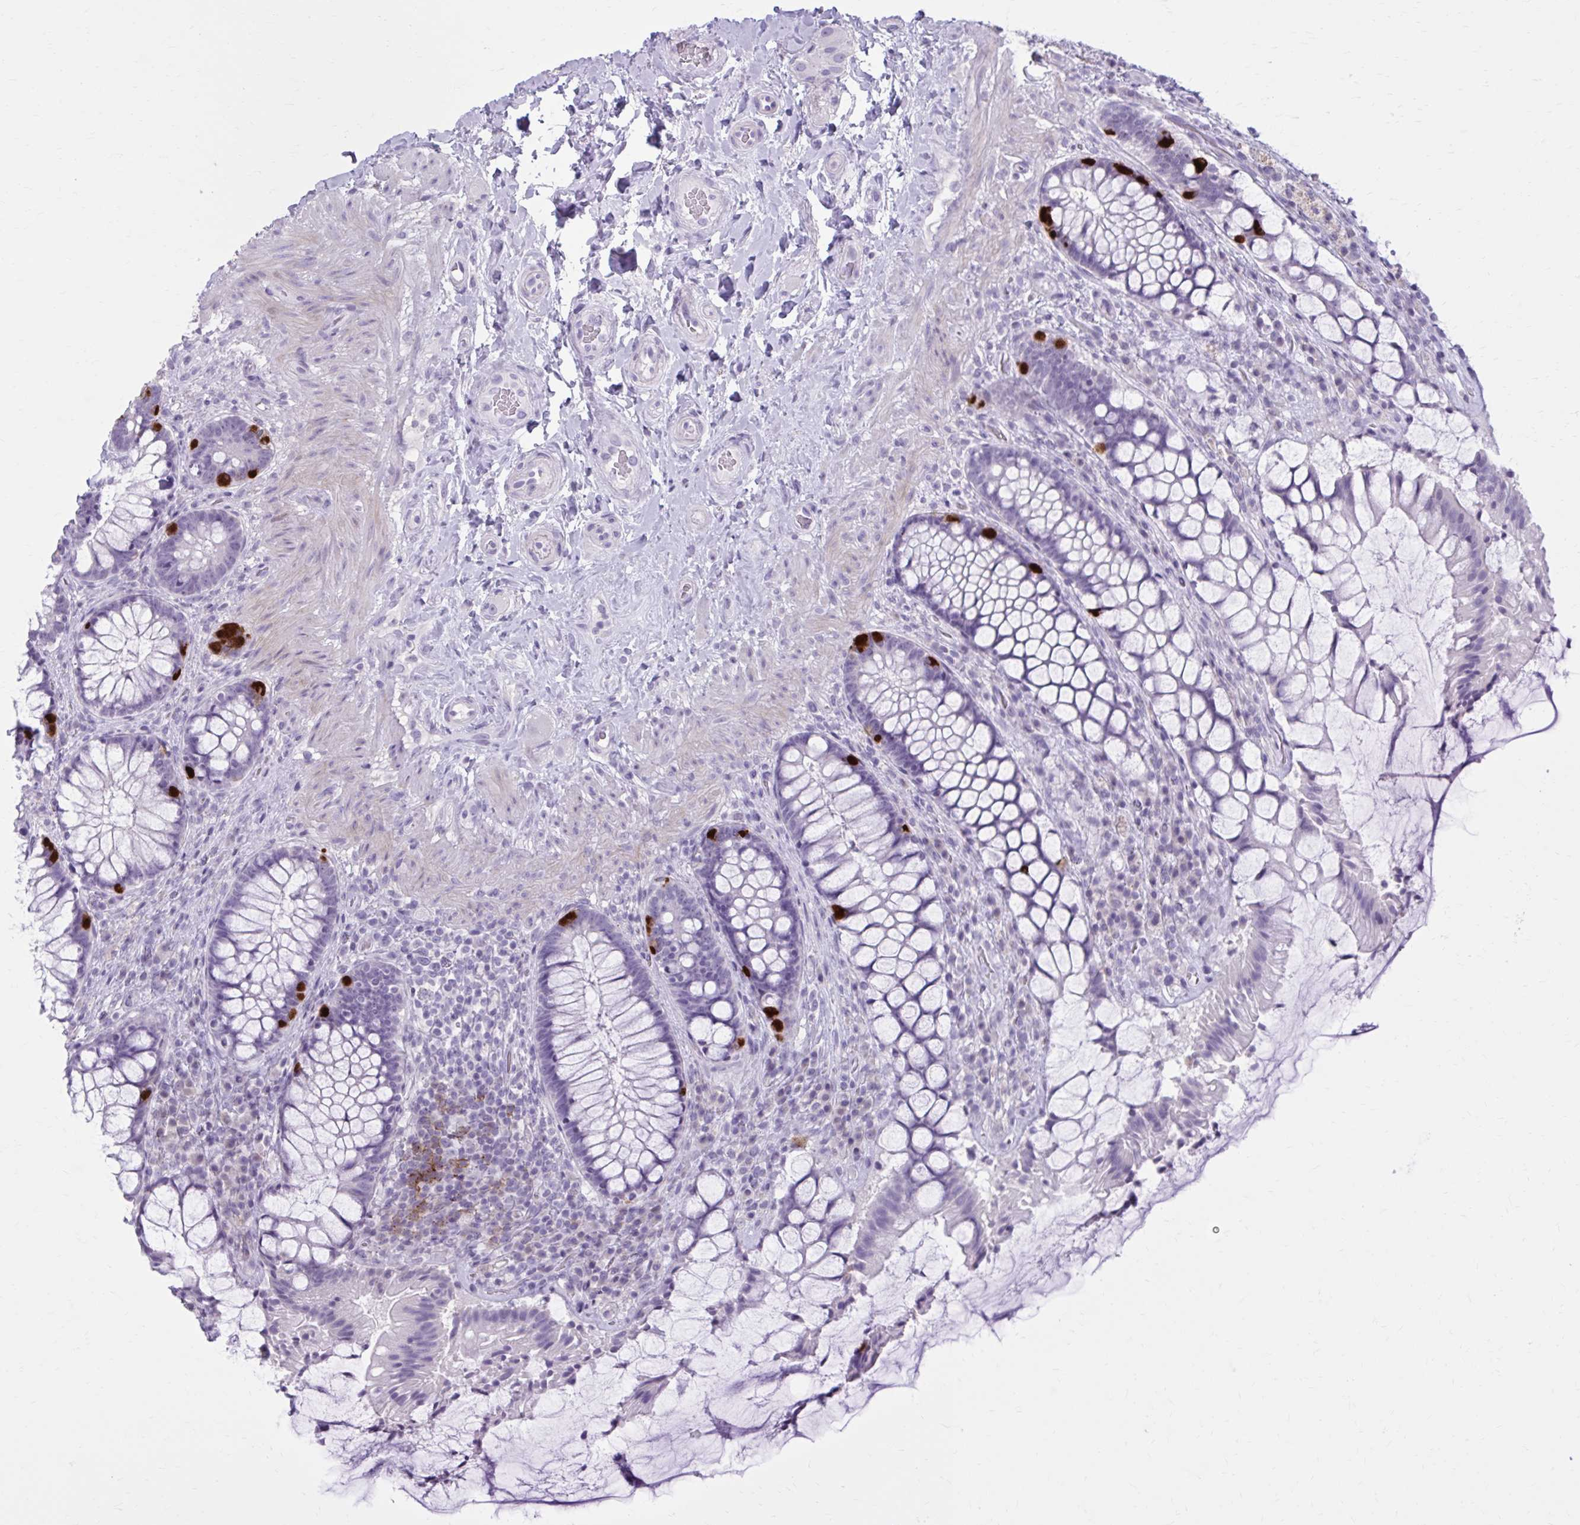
{"staining": {"intensity": "strong", "quantity": "<25%", "location": "cytoplasmic/membranous"}, "tissue": "rectum", "cell_type": "Glandular cells", "image_type": "normal", "snomed": [{"axis": "morphology", "description": "Normal tissue, NOS"}, {"axis": "topography", "description": "Rectum"}], "caption": "Immunohistochemistry (DAB (3,3'-diaminobenzidine)) staining of unremarkable human rectum exhibits strong cytoplasmic/membranous protein positivity in approximately <25% of glandular cells.", "gene": "OR4B1", "patient": {"sex": "female", "age": 58}}